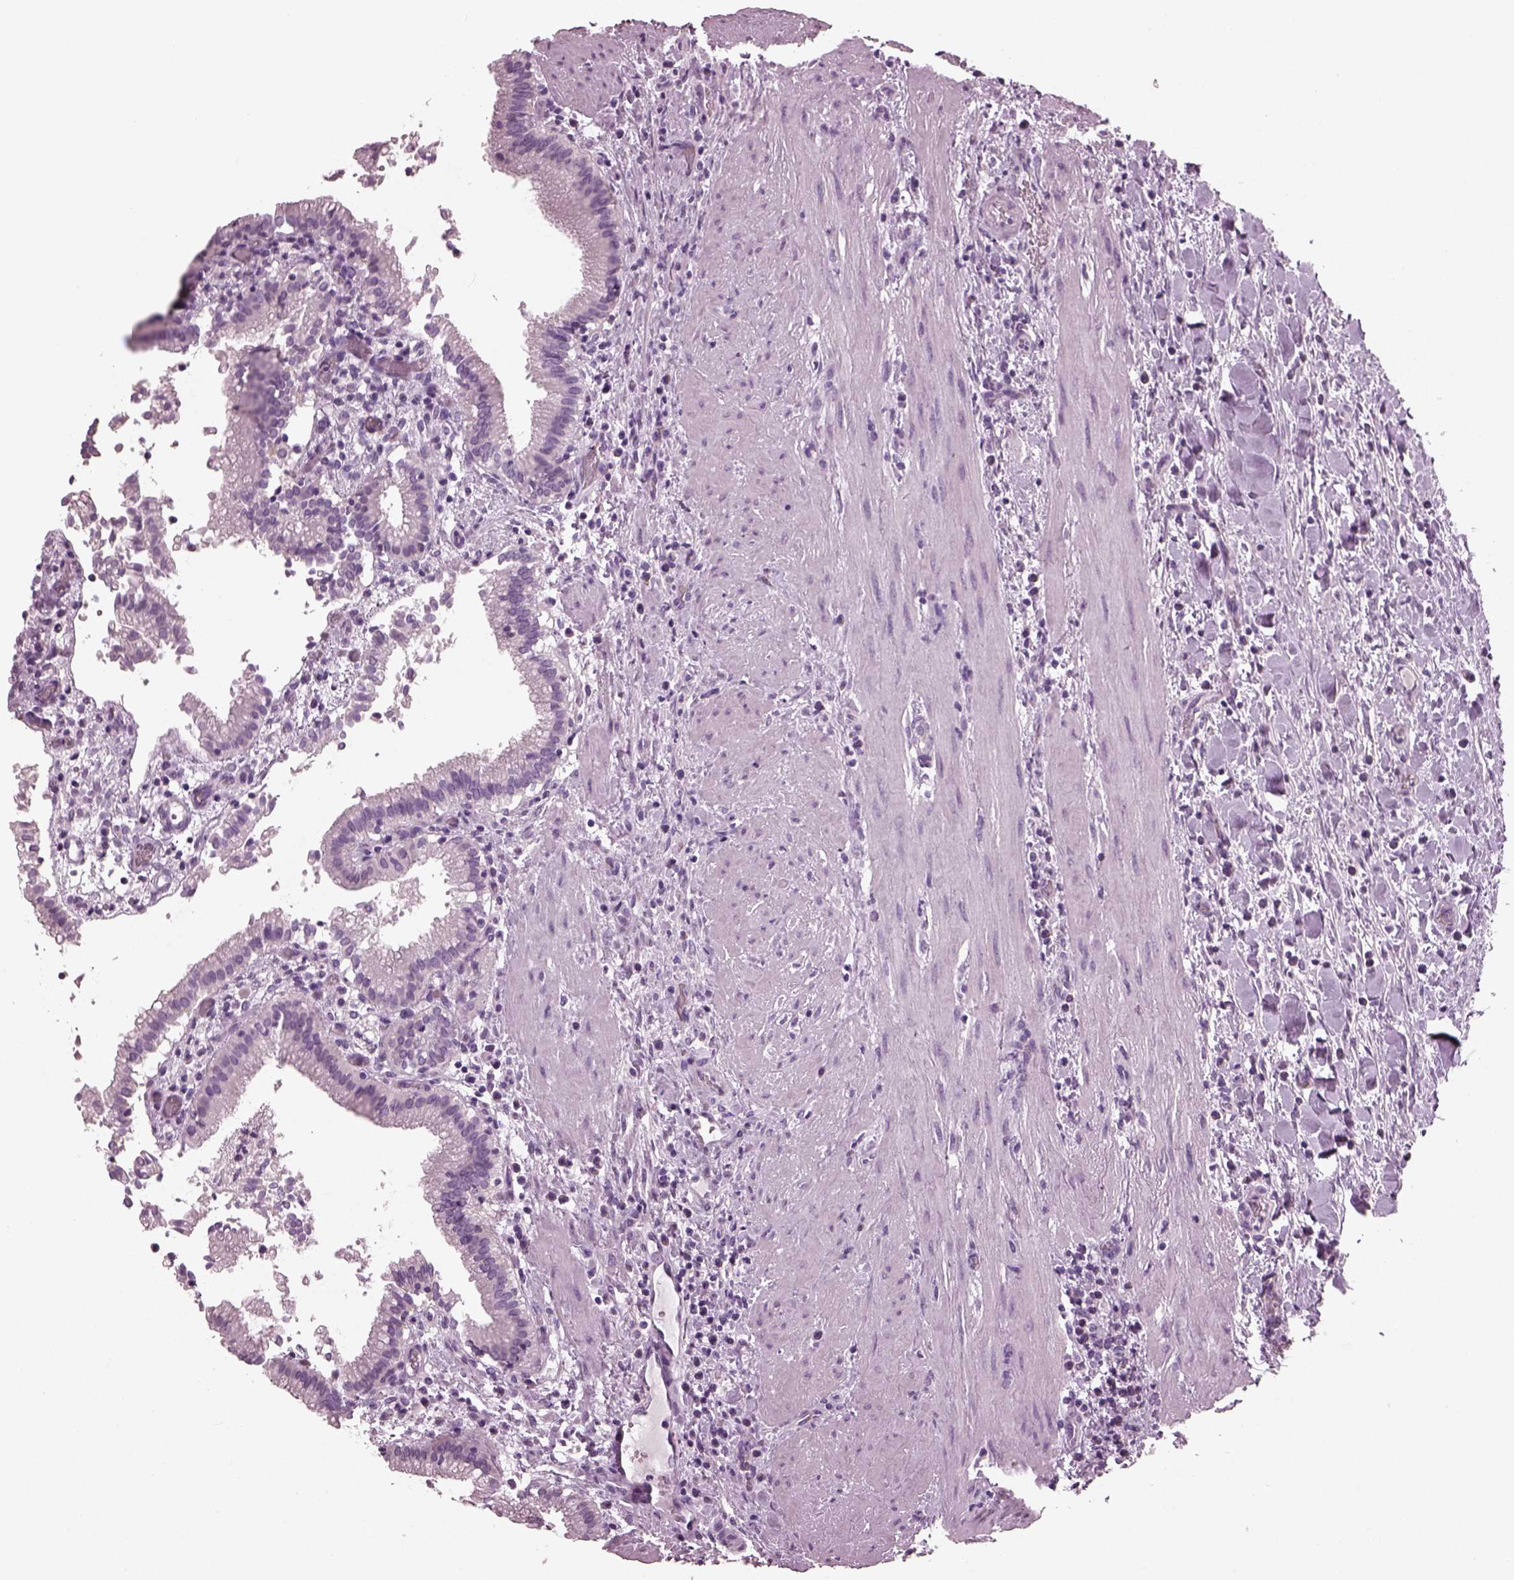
{"staining": {"intensity": "negative", "quantity": "none", "location": "none"}, "tissue": "gallbladder", "cell_type": "Glandular cells", "image_type": "normal", "snomed": [{"axis": "morphology", "description": "Normal tissue, NOS"}, {"axis": "topography", "description": "Gallbladder"}], "caption": "Protein analysis of normal gallbladder reveals no significant positivity in glandular cells.", "gene": "PDC", "patient": {"sex": "male", "age": 42}}